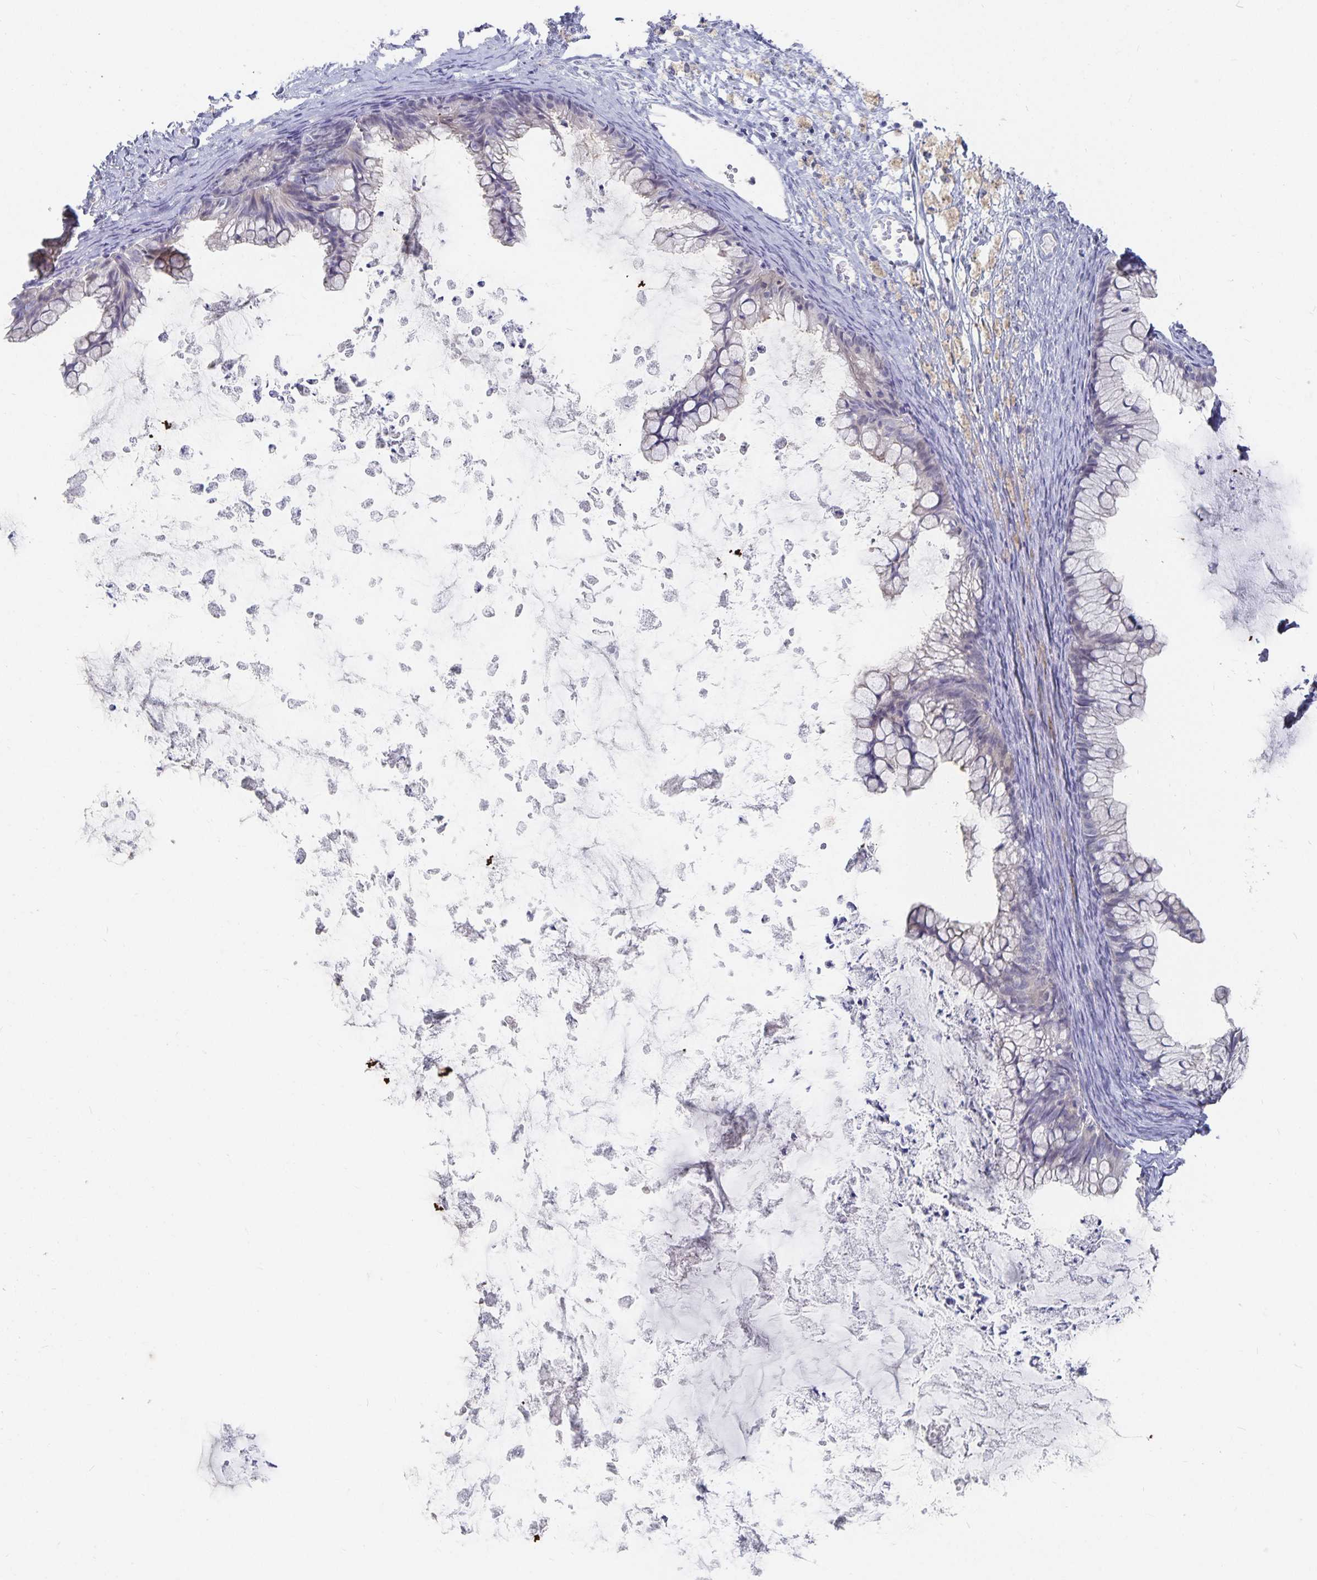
{"staining": {"intensity": "negative", "quantity": "none", "location": "none"}, "tissue": "ovarian cancer", "cell_type": "Tumor cells", "image_type": "cancer", "snomed": [{"axis": "morphology", "description": "Cystadenocarcinoma, mucinous, NOS"}, {"axis": "topography", "description": "Ovary"}], "caption": "This is an IHC micrograph of ovarian cancer. There is no staining in tumor cells.", "gene": "DNAH9", "patient": {"sex": "female", "age": 35}}